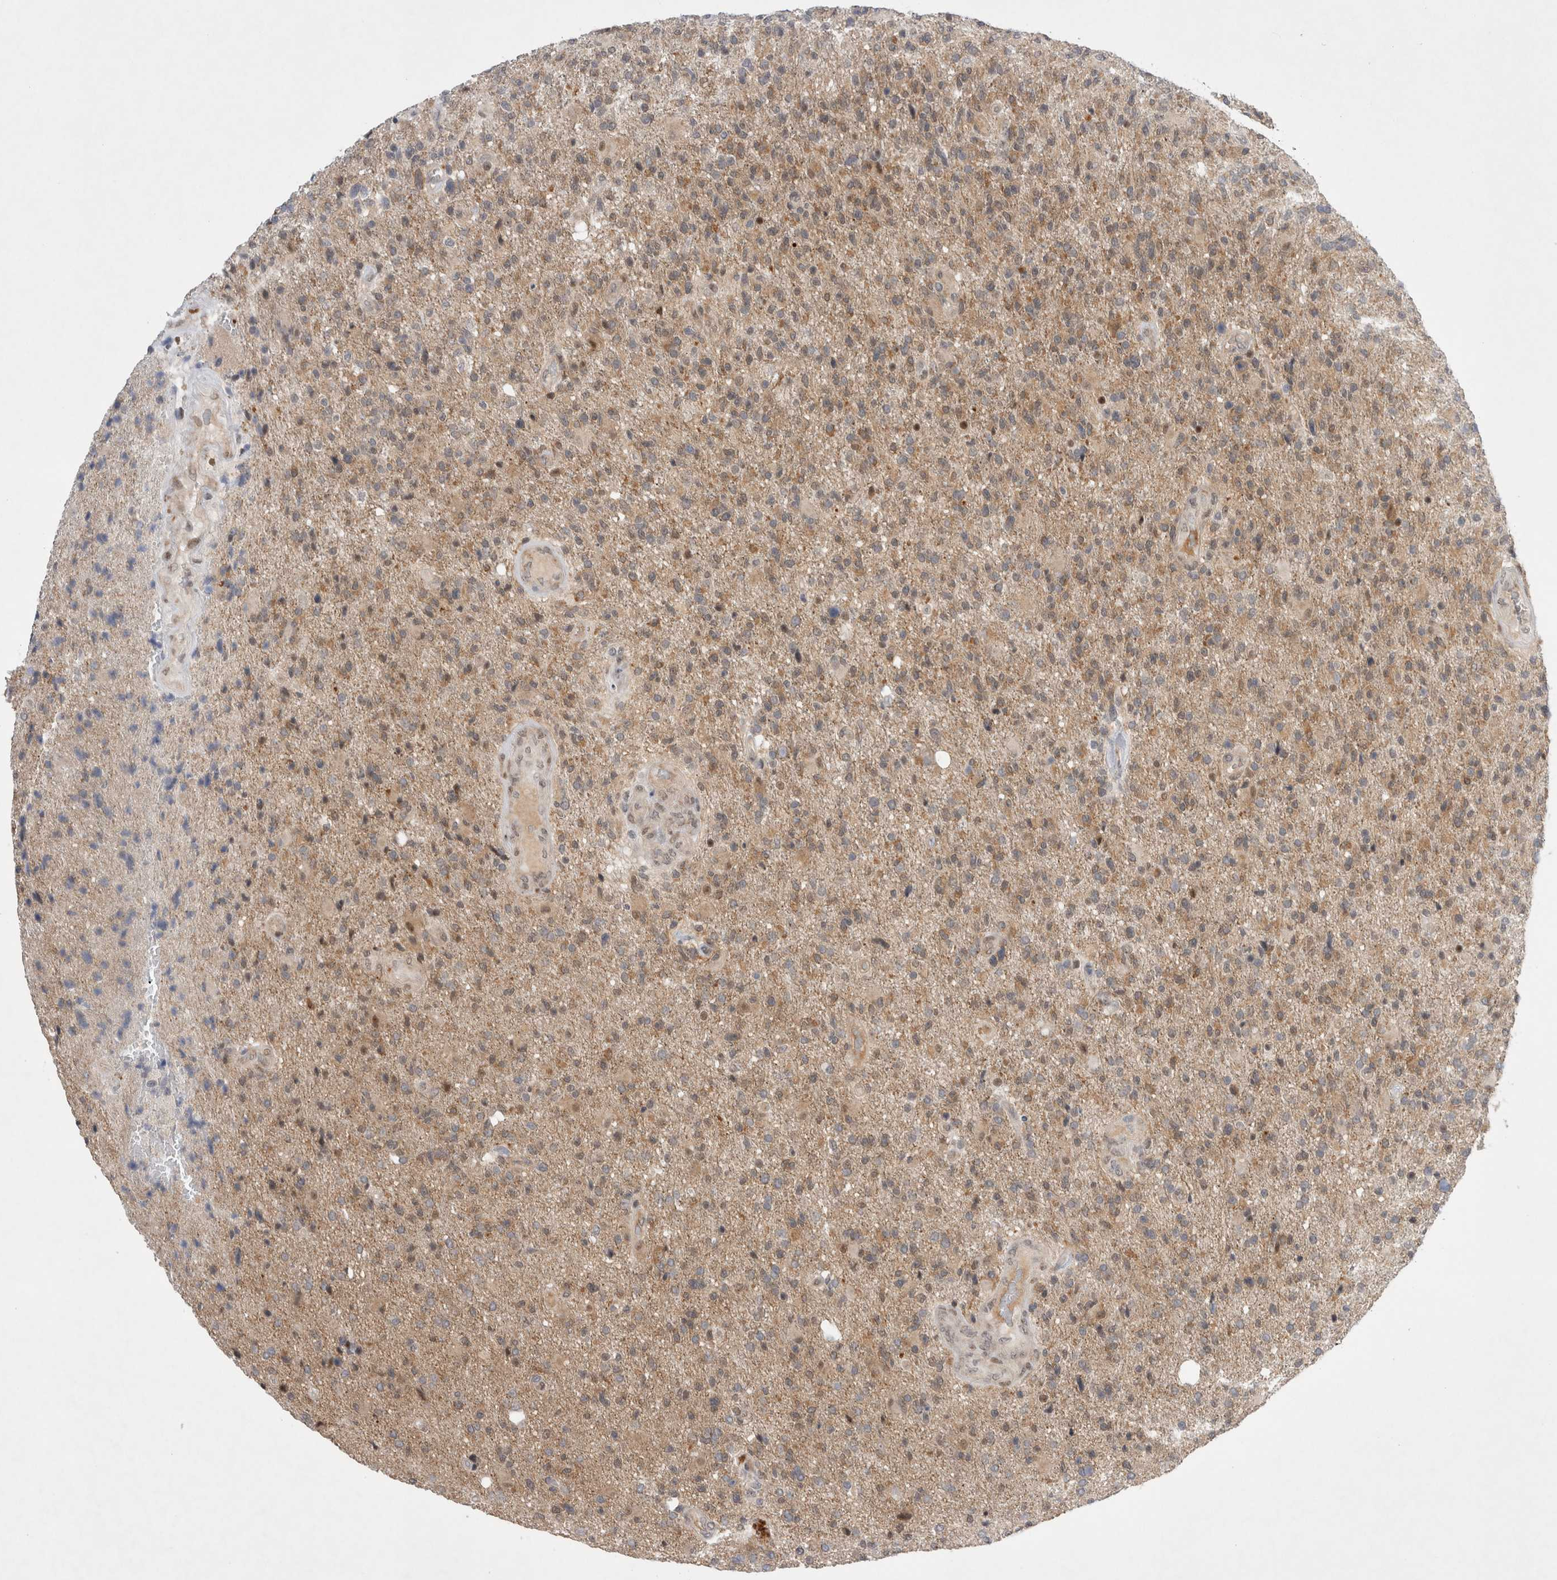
{"staining": {"intensity": "weak", "quantity": ">75%", "location": "cytoplasmic/membranous"}, "tissue": "glioma", "cell_type": "Tumor cells", "image_type": "cancer", "snomed": [{"axis": "morphology", "description": "Glioma, malignant, High grade"}, {"axis": "topography", "description": "Brain"}], "caption": "A low amount of weak cytoplasmic/membranous expression is present in about >75% of tumor cells in glioma tissue.", "gene": "WIPF2", "patient": {"sex": "male", "age": 72}}